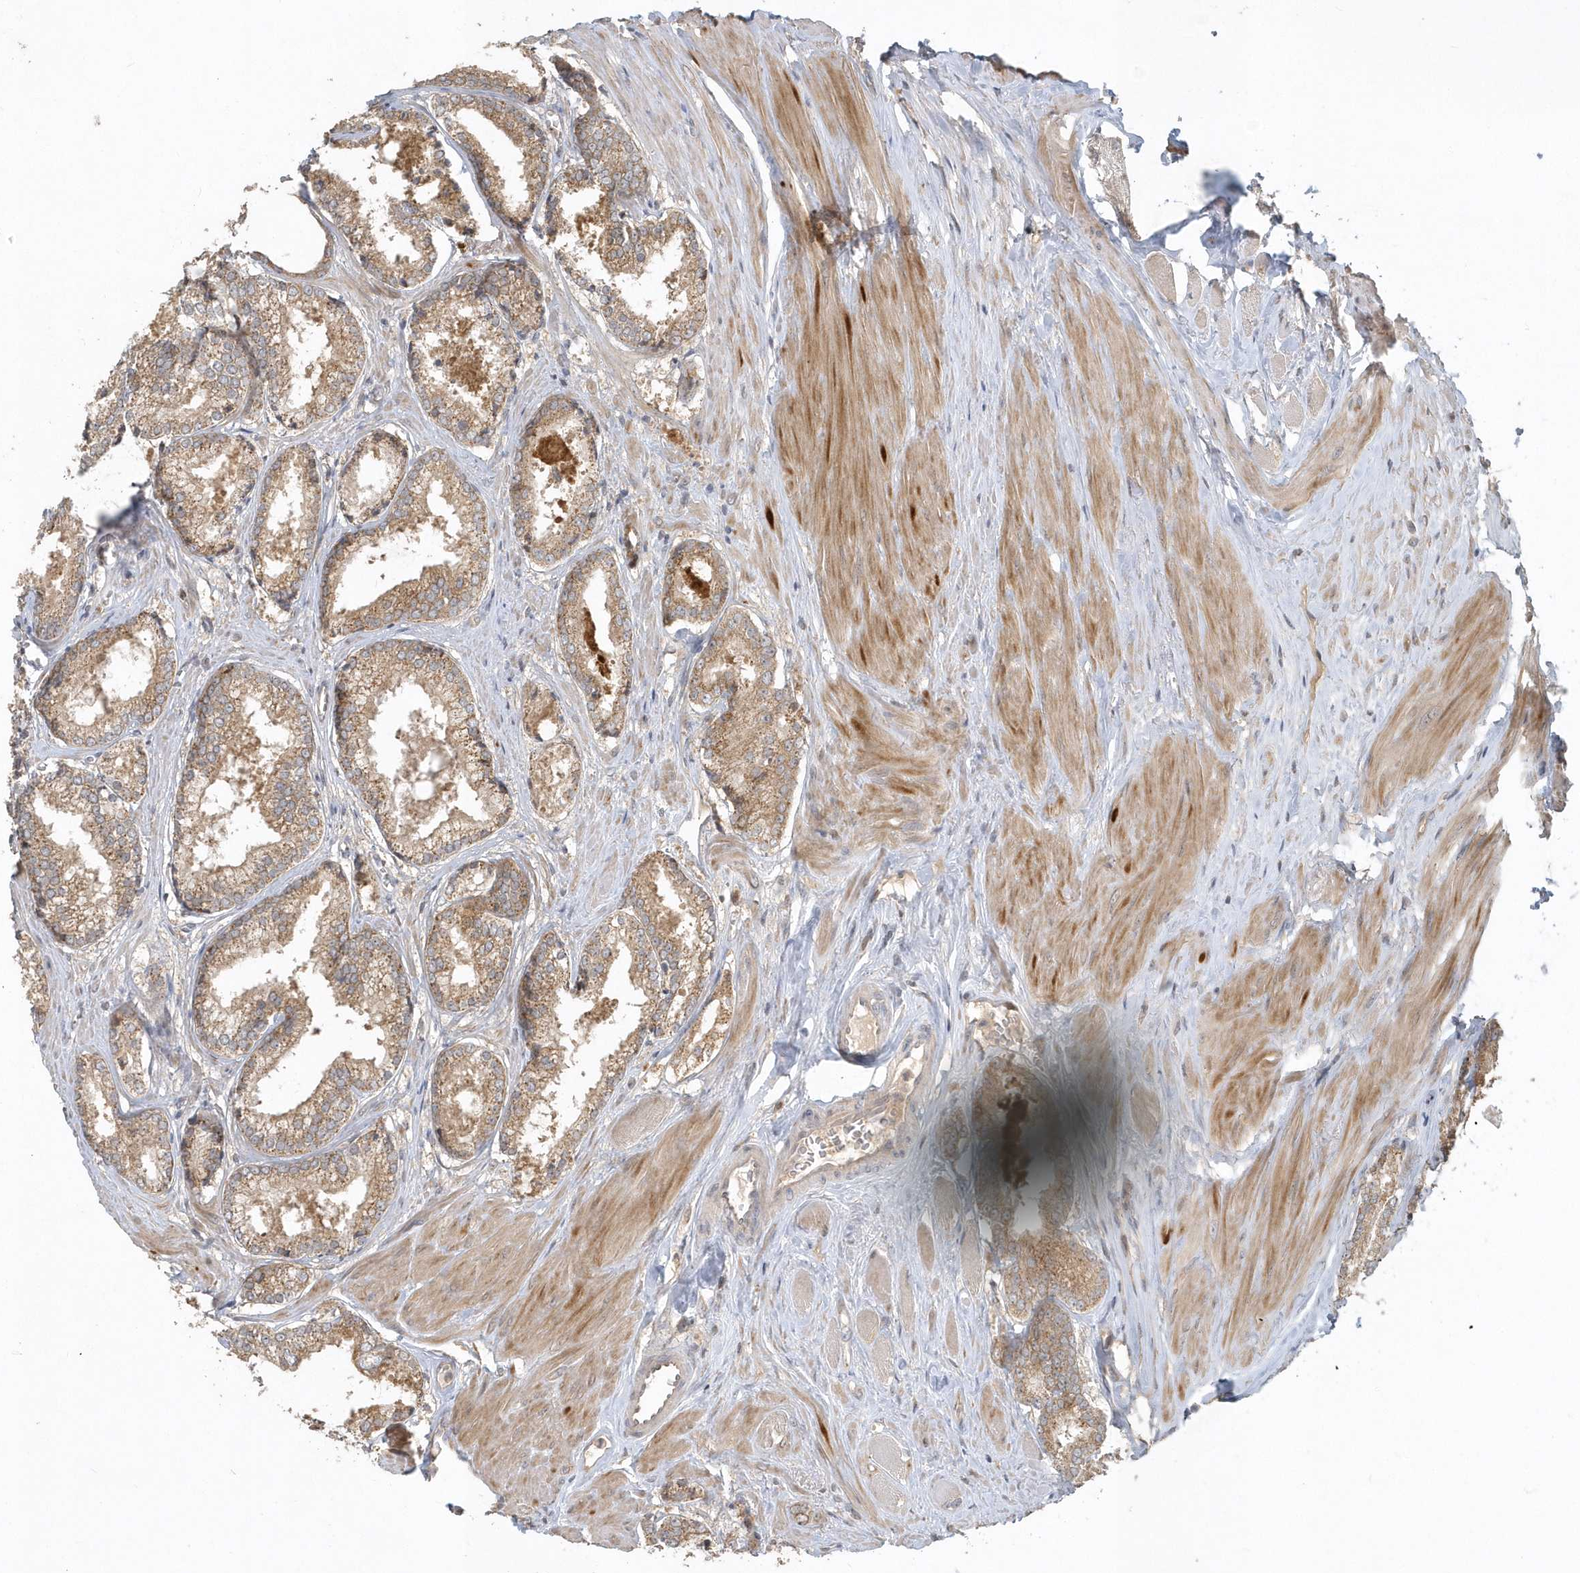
{"staining": {"intensity": "moderate", "quantity": ">75%", "location": "cytoplasmic/membranous"}, "tissue": "prostate cancer", "cell_type": "Tumor cells", "image_type": "cancer", "snomed": [{"axis": "morphology", "description": "Adenocarcinoma, Low grade"}, {"axis": "topography", "description": "Prostate"}], "caption": "Immunohistochemical staining of prostate cancer (low-grade adenocarcinoma) shows medium levels of moderate cytoplasmic/membranous positivity in approximately >75% of tumor cells.", "gene": "TRAIP", "patient": {"sex": "male", "age": 64}}